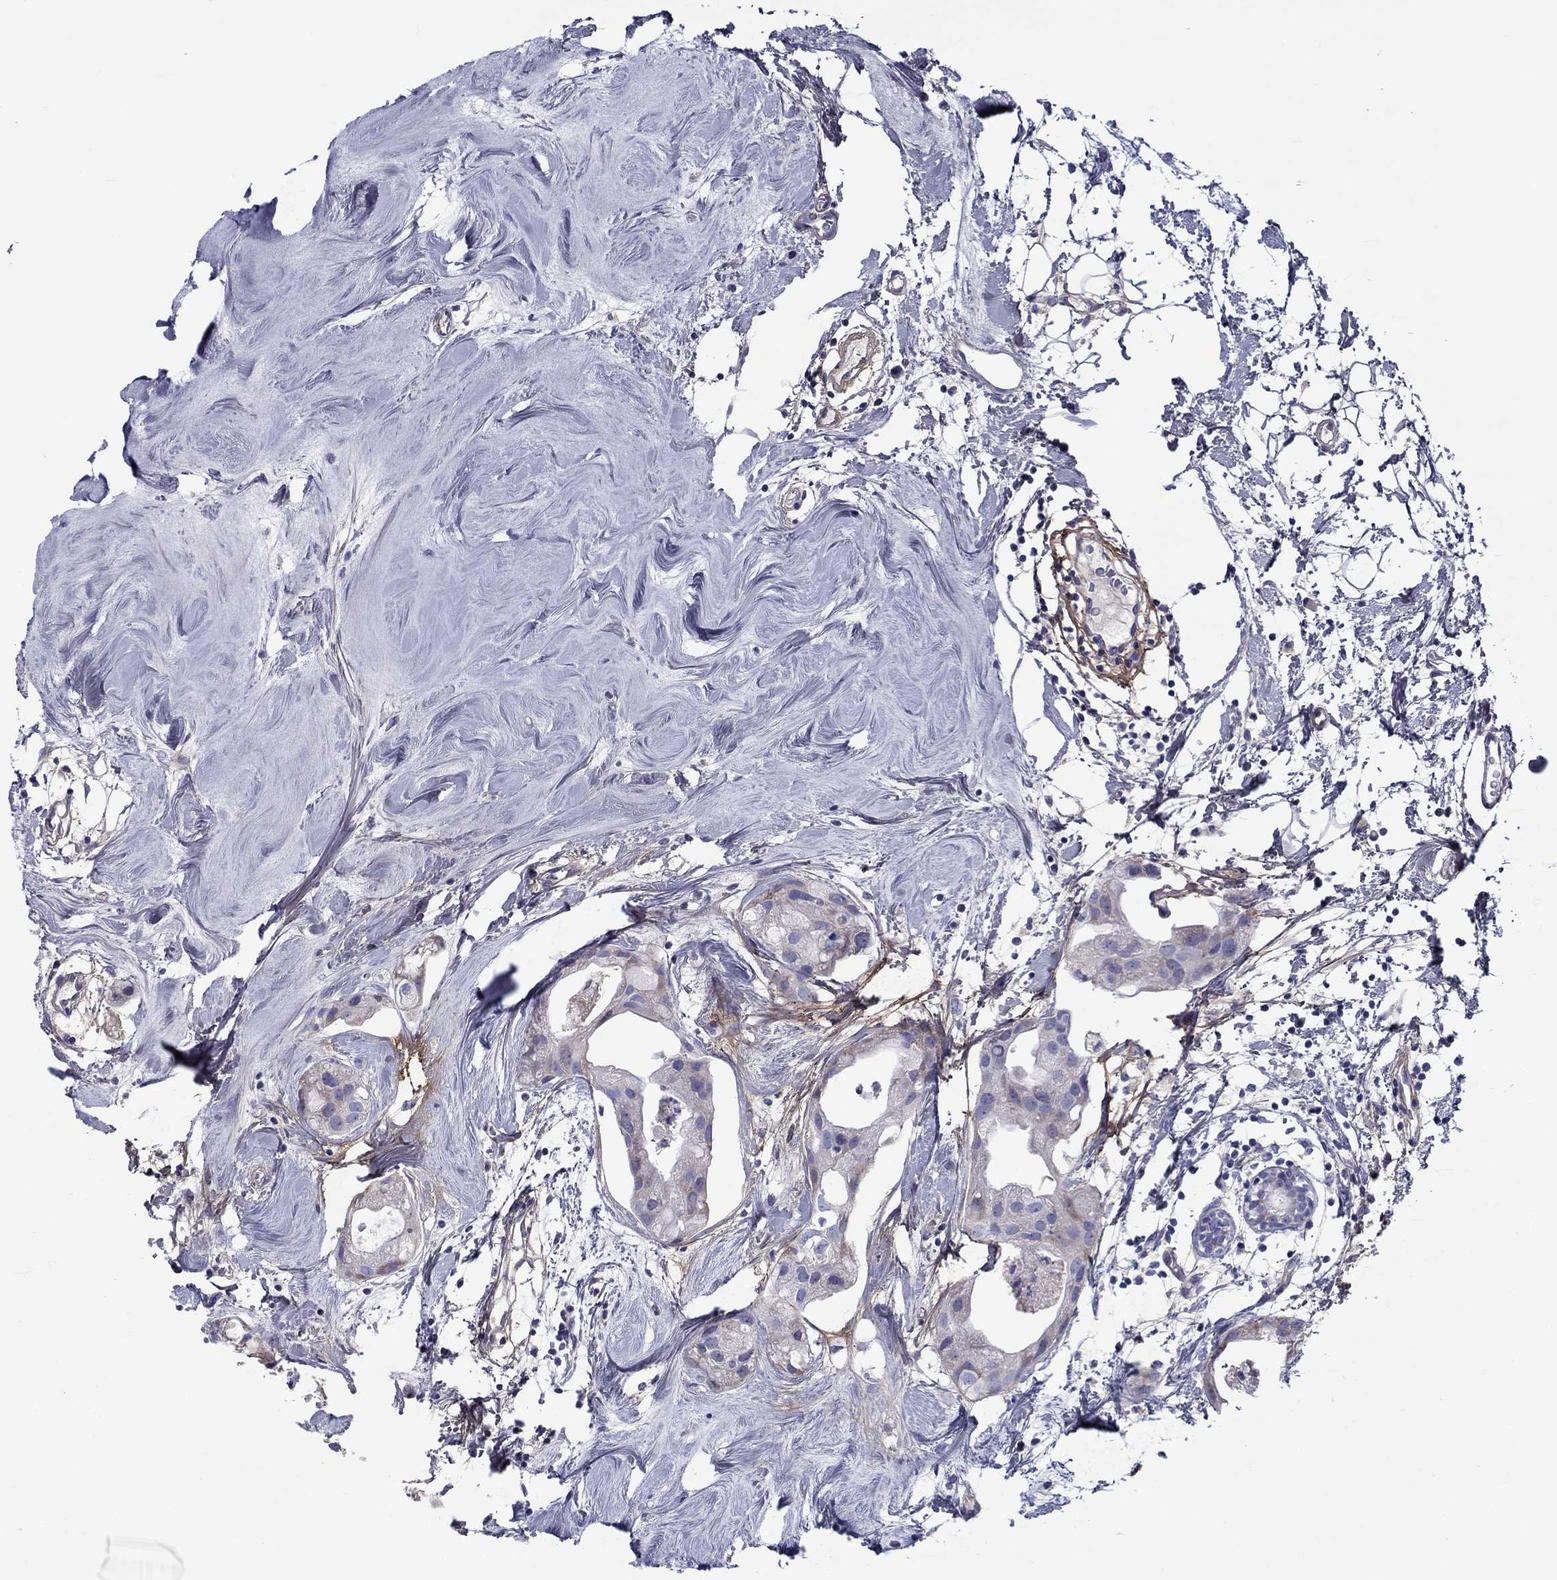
{"staining": {"intensity": "negative", "quantity": "none", "location": "none"}, "tissue": "breast cancer", "cell_type": "Tumor cells", "image_type": "cancer", "snomed": [{"axis": "morphology", "description": "Normal tissue, NOS"}, {"axis": "morphology", "description": "Duct carcinoma"}, {"axis": "topography", "description": "Breast"}], "caption": "Tumor cells show no significant expression in infiltrating ductal carcinoma (breast).", "gene": "TGFBI", "patient": {"sex": "female", "age": 40}}